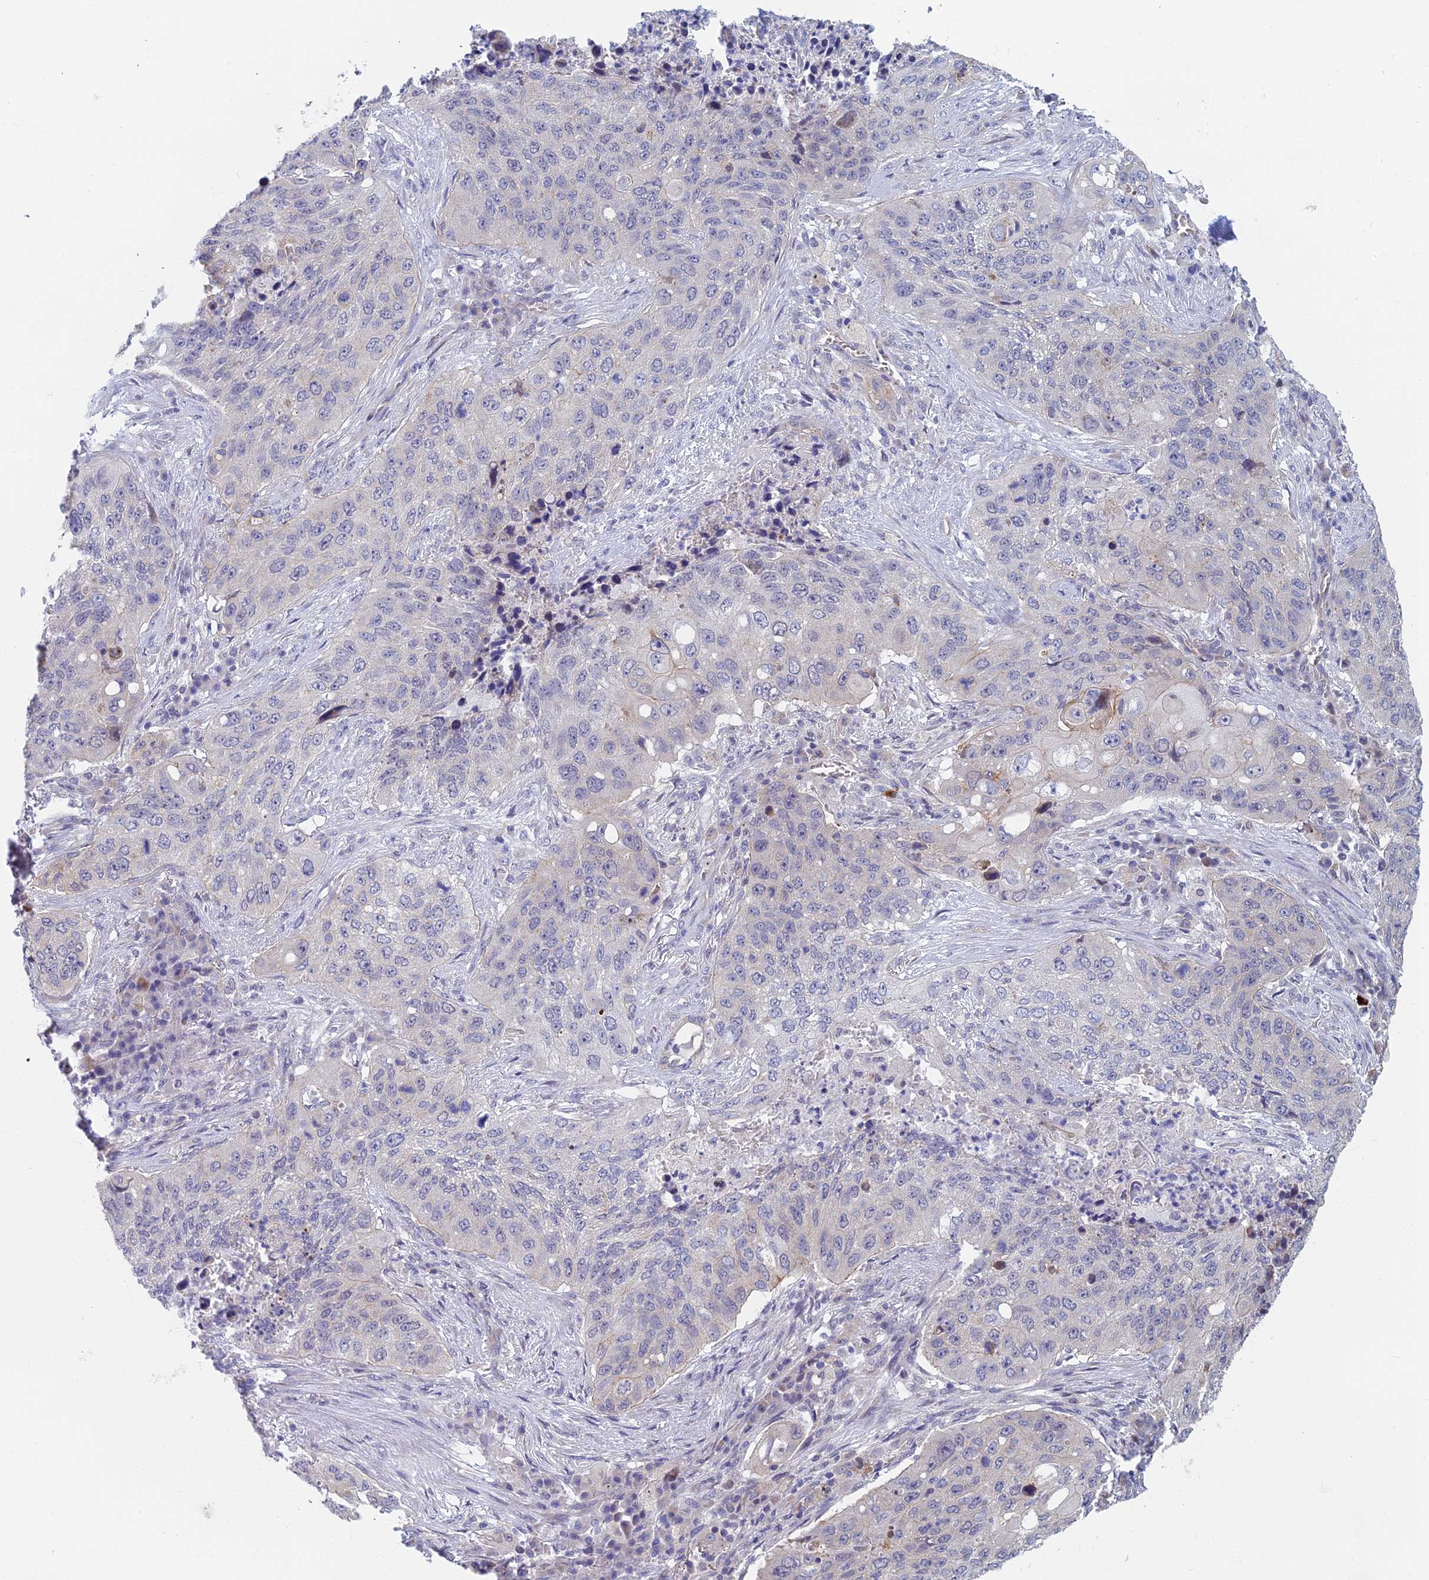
{"staining": {"intensity": "negative", "quantity": "none", "location": "none"}, "tissue": "lung cancer", "cell_type": "Tumor cells", "image_type": "cancer", "snomed": [{"axis": "morphology", "description": "Squamous cell carcinoma, NOS"}, {"axis": "topography", "description": "Lung"}], "caption": "Immunohistochemistry (IHC) micrograph of neoplastic tissue: human lung cancer stained with DAB (3,3'-diaminobenzidine) shows no significant protein expression in tumor cells.", "gene": "GIPC1", "patient": {"sex": "female", "age": 63}}